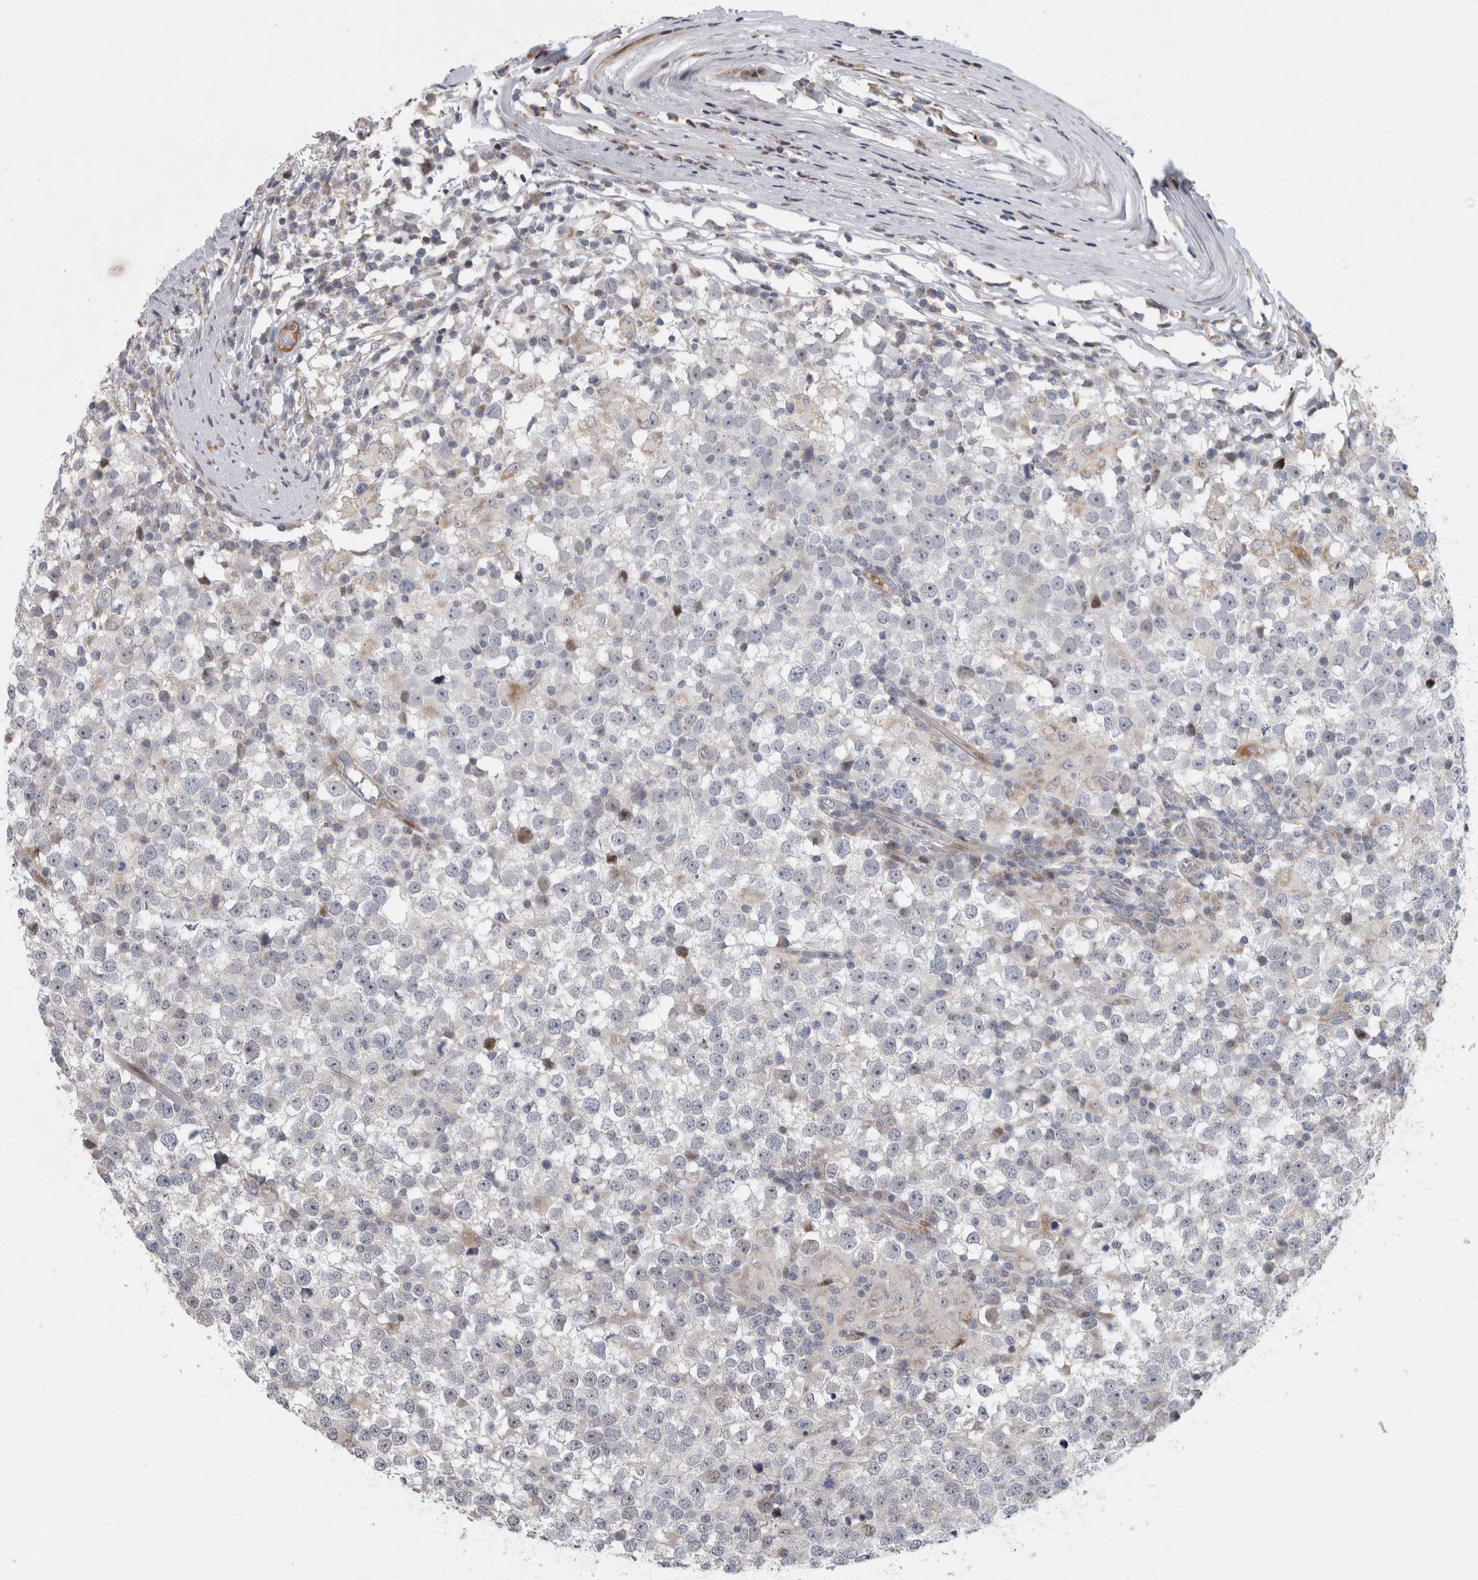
{"staining": {"intensity": "negative", "quantity": "none", "location": "none"}, "tissue": "testis cancer", "cell_type": "Tumor cells", "image_type": "cancer", "snomed": [{"axis": "morphology", "description": "Seminoma, NOS"}, {"axis": "topography", "description": "Testis"}], "caption": "The immunohistochemistry (IHC) photomicrograph has no significant positivity in tumor cells of testis cancer tissue. (IHC, brightfield microscopy, high magnification).", "gene": "RBM48", "patient": {"sex": "male", "age": 65}}